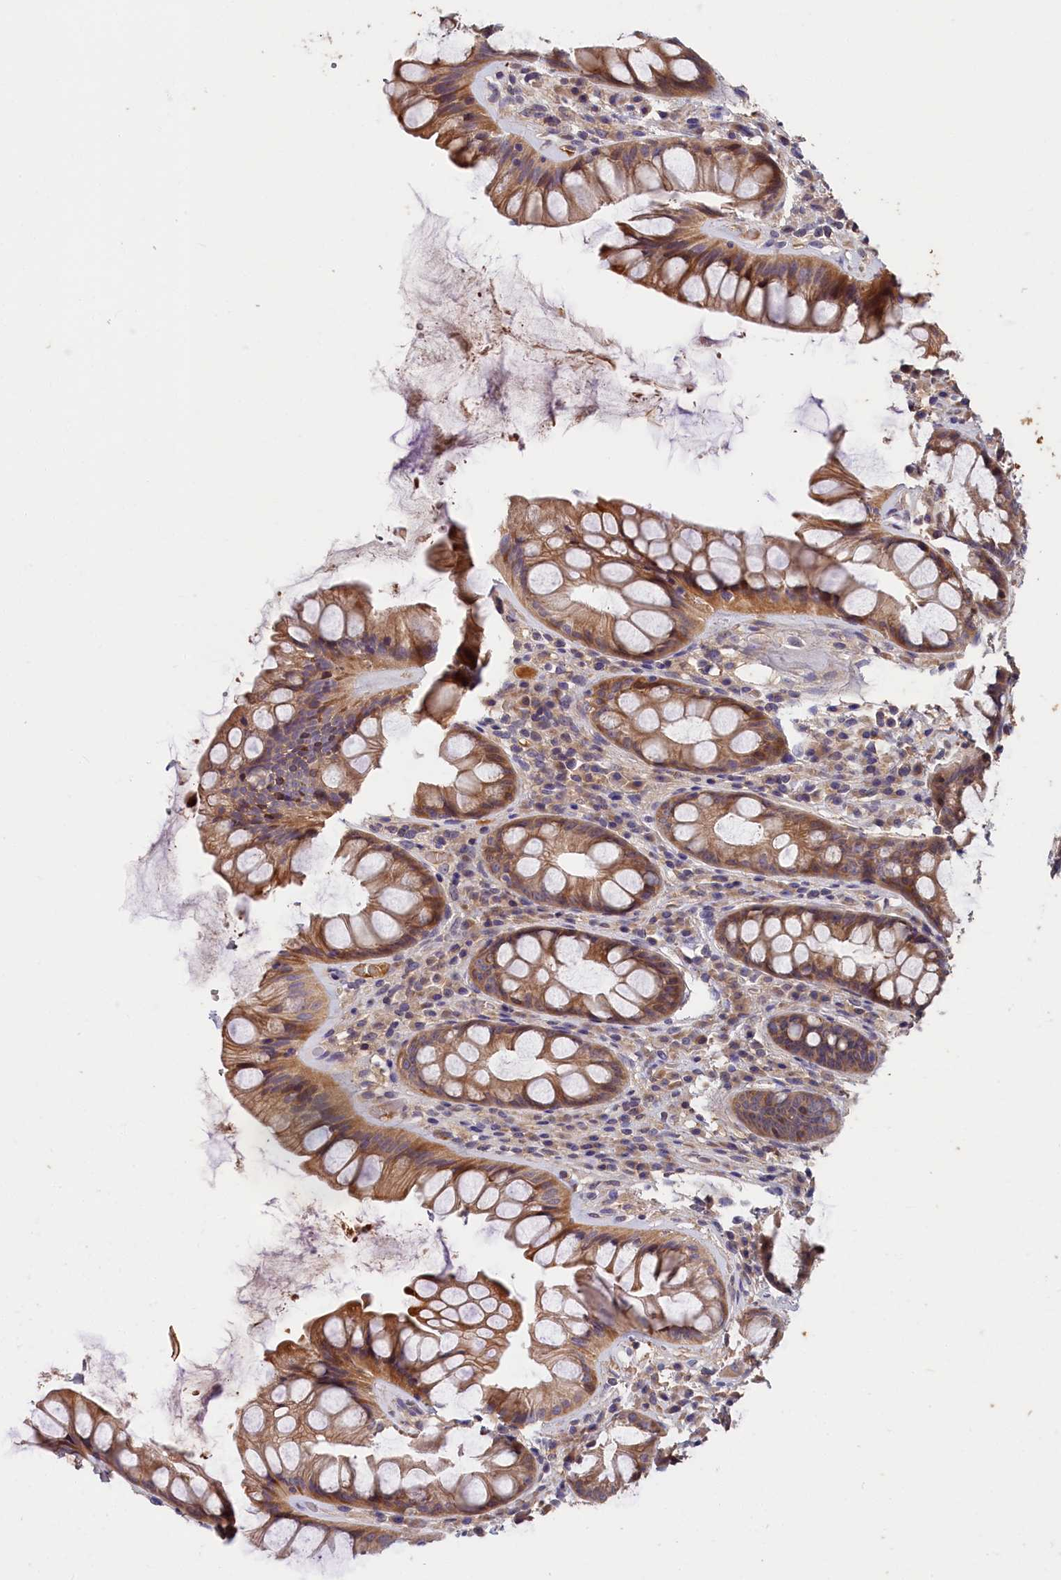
{"staining": {"intensity": "moderate", "quantity": ">75%", "location": "cytoplasmic/membranous"}, "tissue": "rectum", "cell_type": "Glandular cells", "image_type": "normal", "snomed": [{"axis": "morphology", "description": "Normal tissue, NOS"}, {"axis": "topography", "description": "Rectum"}], "caption": "Rectum stained for a protein (brown) displays moderate cytoplasmic/membranous positive positivity in about >75% of glandular cells.", "gene": "ITIH1", "patient": {"sex": "male", "age": 74}}